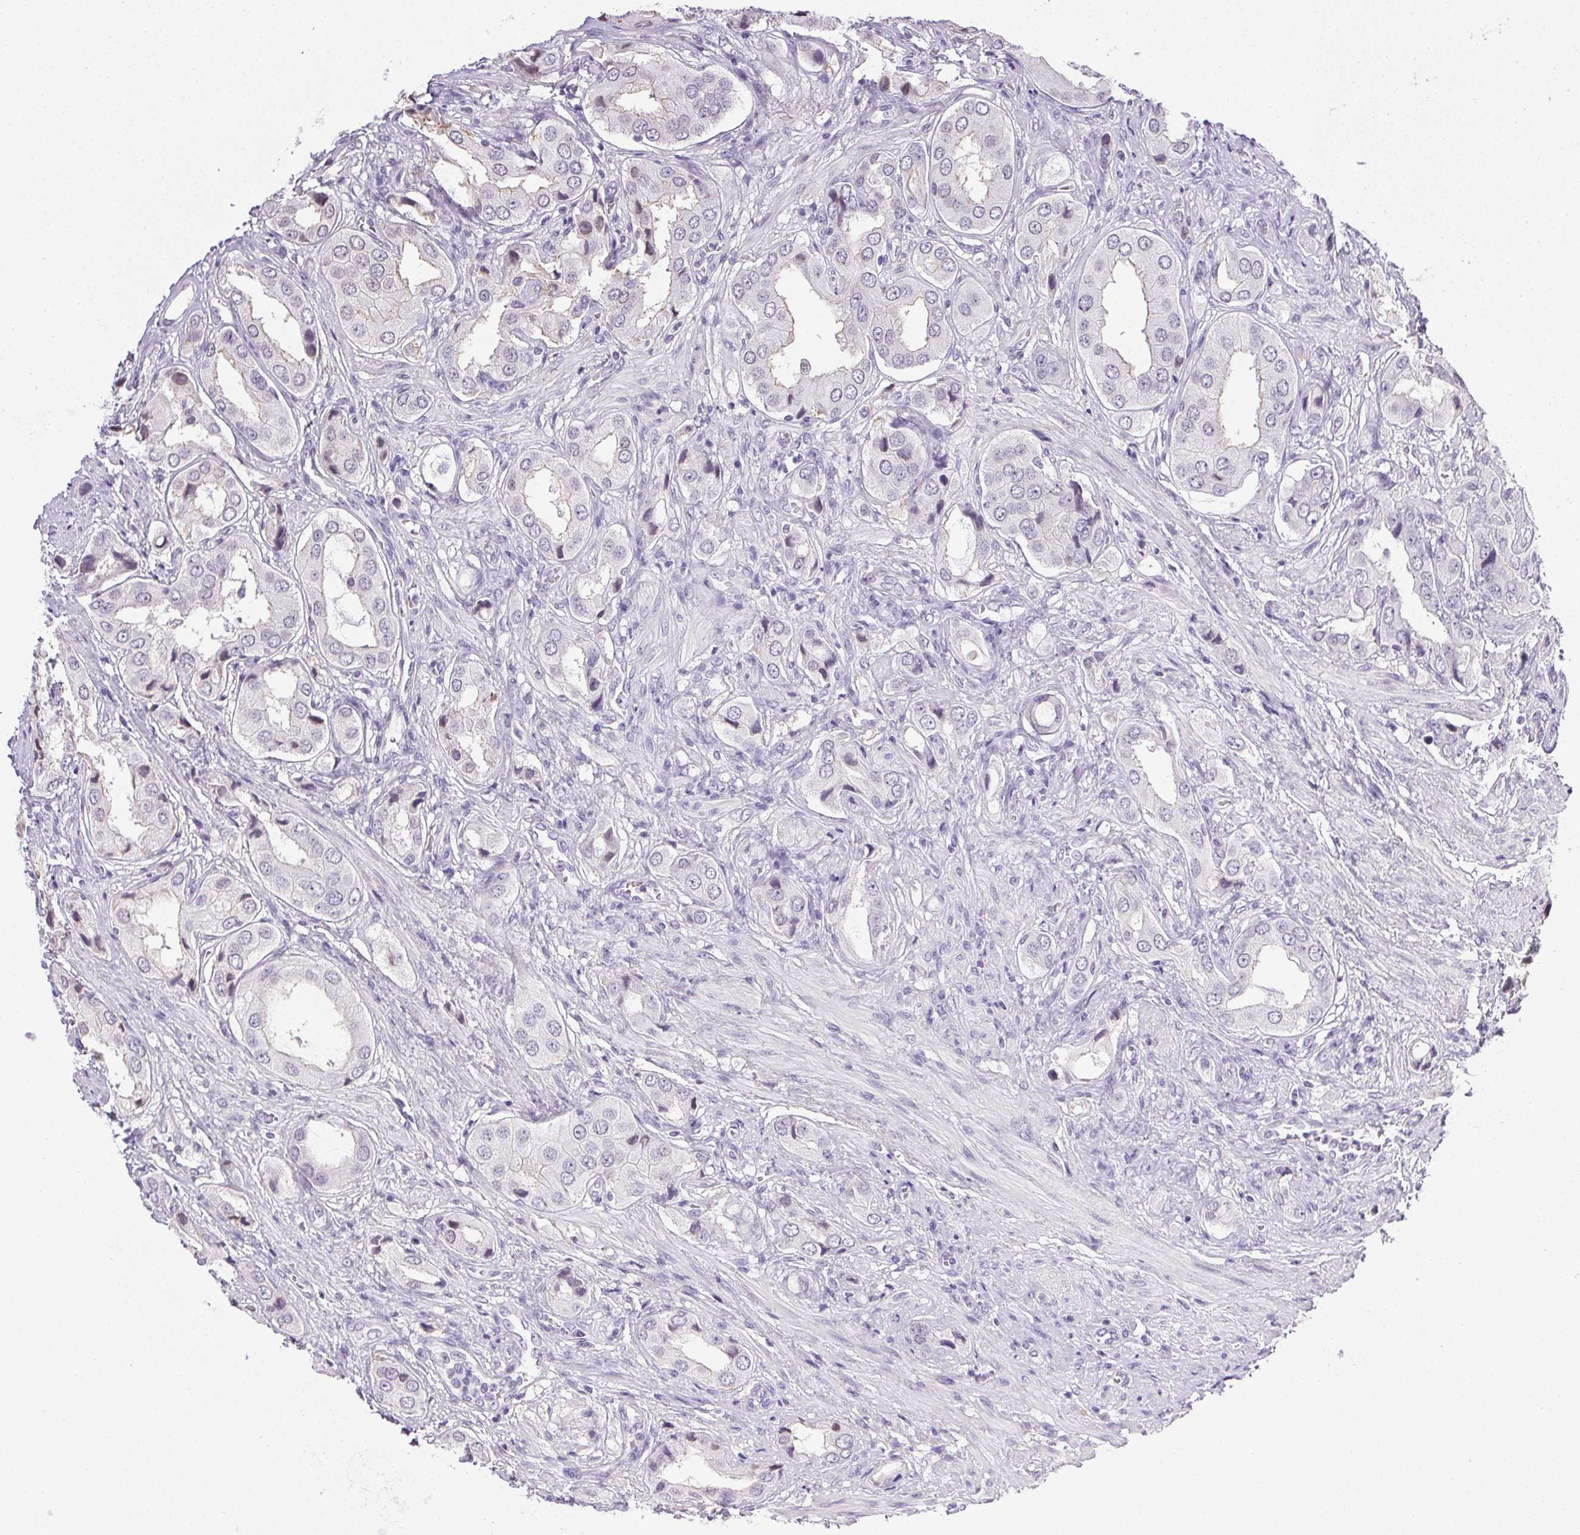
{"staining": {"intensity": "negative", "quantity": "none", "location": "none"}, "tissue": "prostate cancer", "cell_type": "Tumor cells", "image_type": "cancer", "snomed": [{"axis": "morphology", "description": "Adenocarcinoma, NOS"}, {"axis": "topography", "description": "Prostate"}], "caption": "Tumor cells are negative for protein expression in human prostate adenocarcinoma.", "gene": "PRL", "patient": {"sex": "male", "age": 63}}